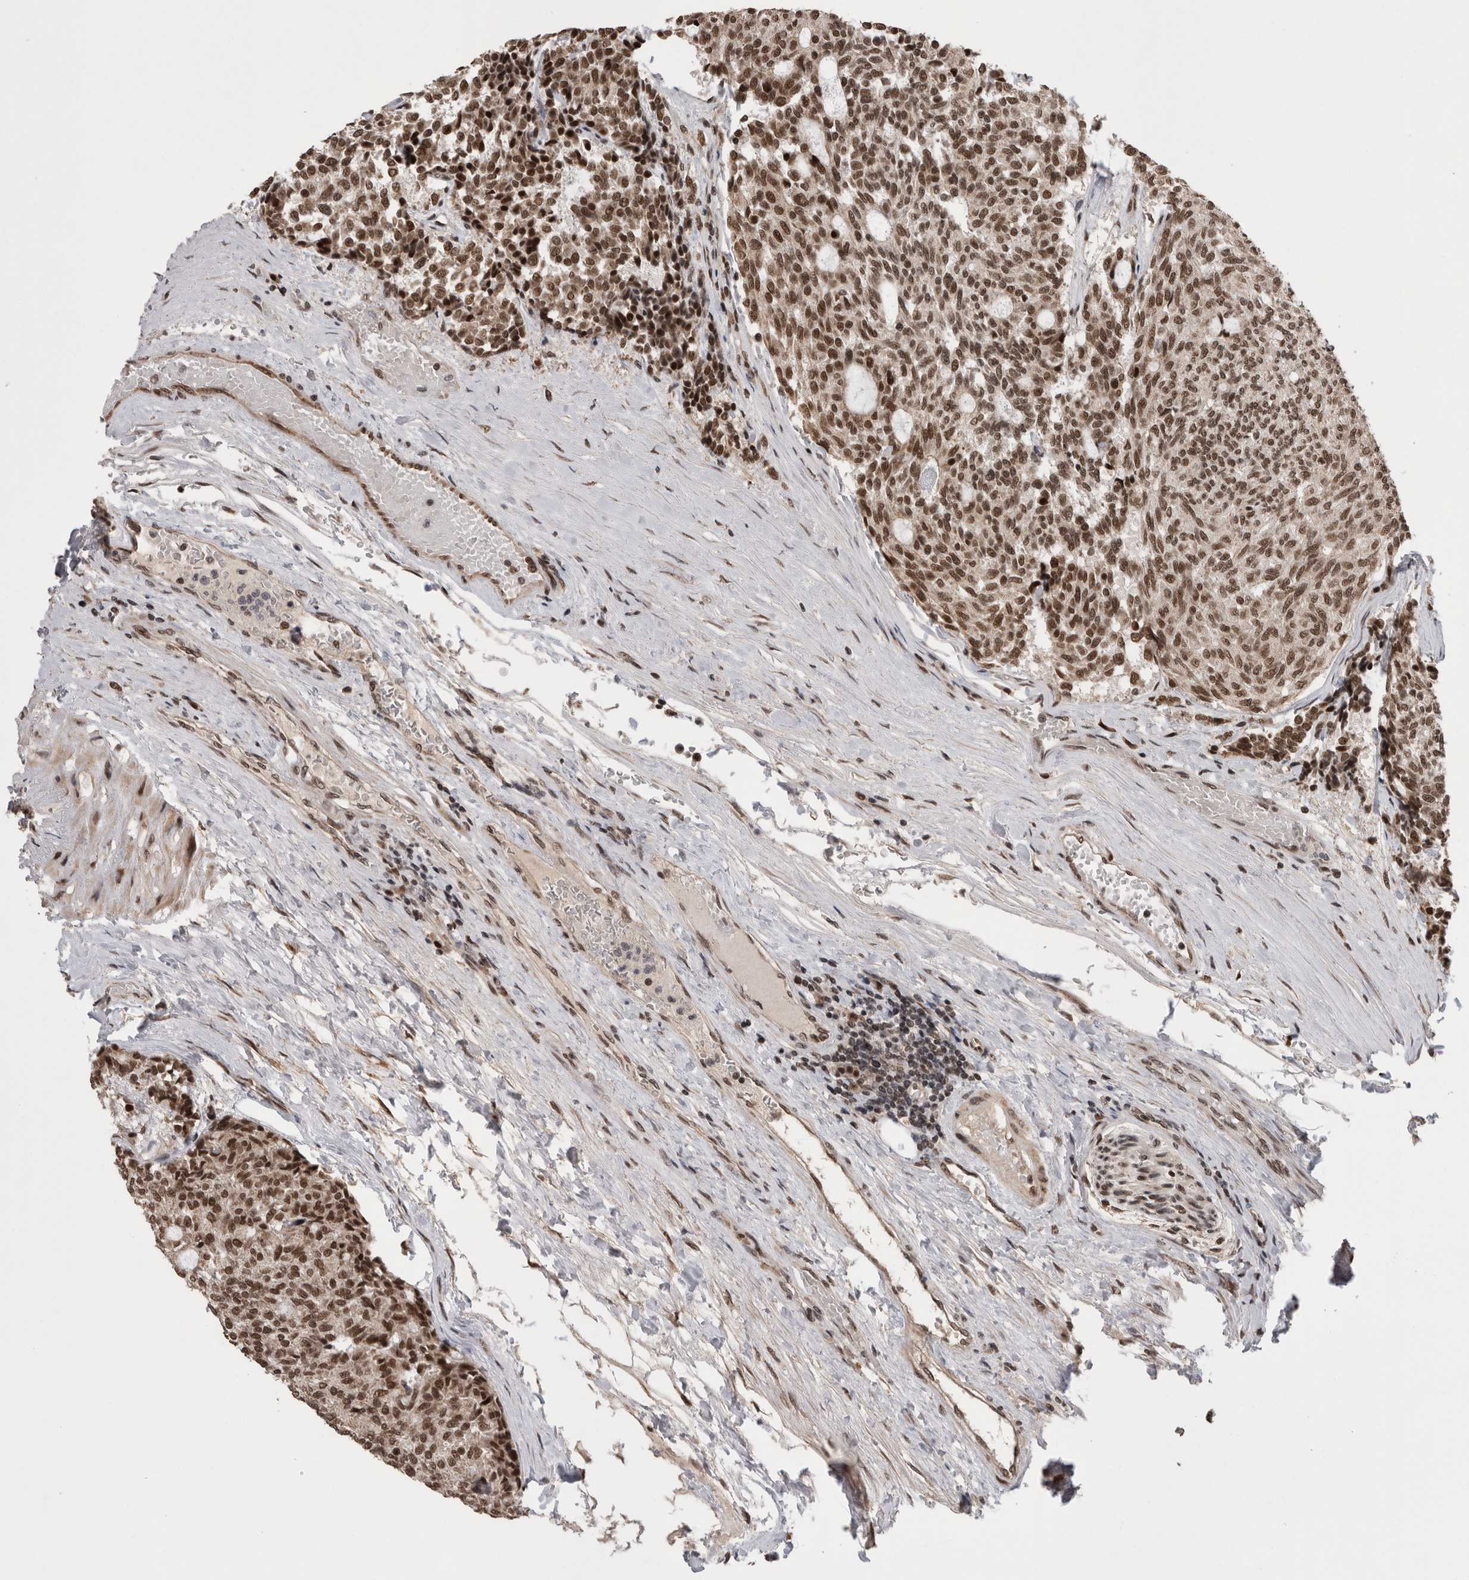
{"staining": {"intensity": "moderate", "quantity": ">75%", "location": "nuclear"}, "tissue": "carcinoid", "cell_type": "Tumor cells", "image_type": "cancer", "snomed": [{"axis": "morphology", "description": "Carcinoid, malignant, NOS"}, {"axis": "topography", "description": "Pancreas"}], "caption": "Carcinoid stained with DAB immunohistochemistry shows medium levels of moderate nuclear expression in about >75% of tumor cells.", "gene": "CPSF2", "patient": {"sex": "female", "age": 54}}